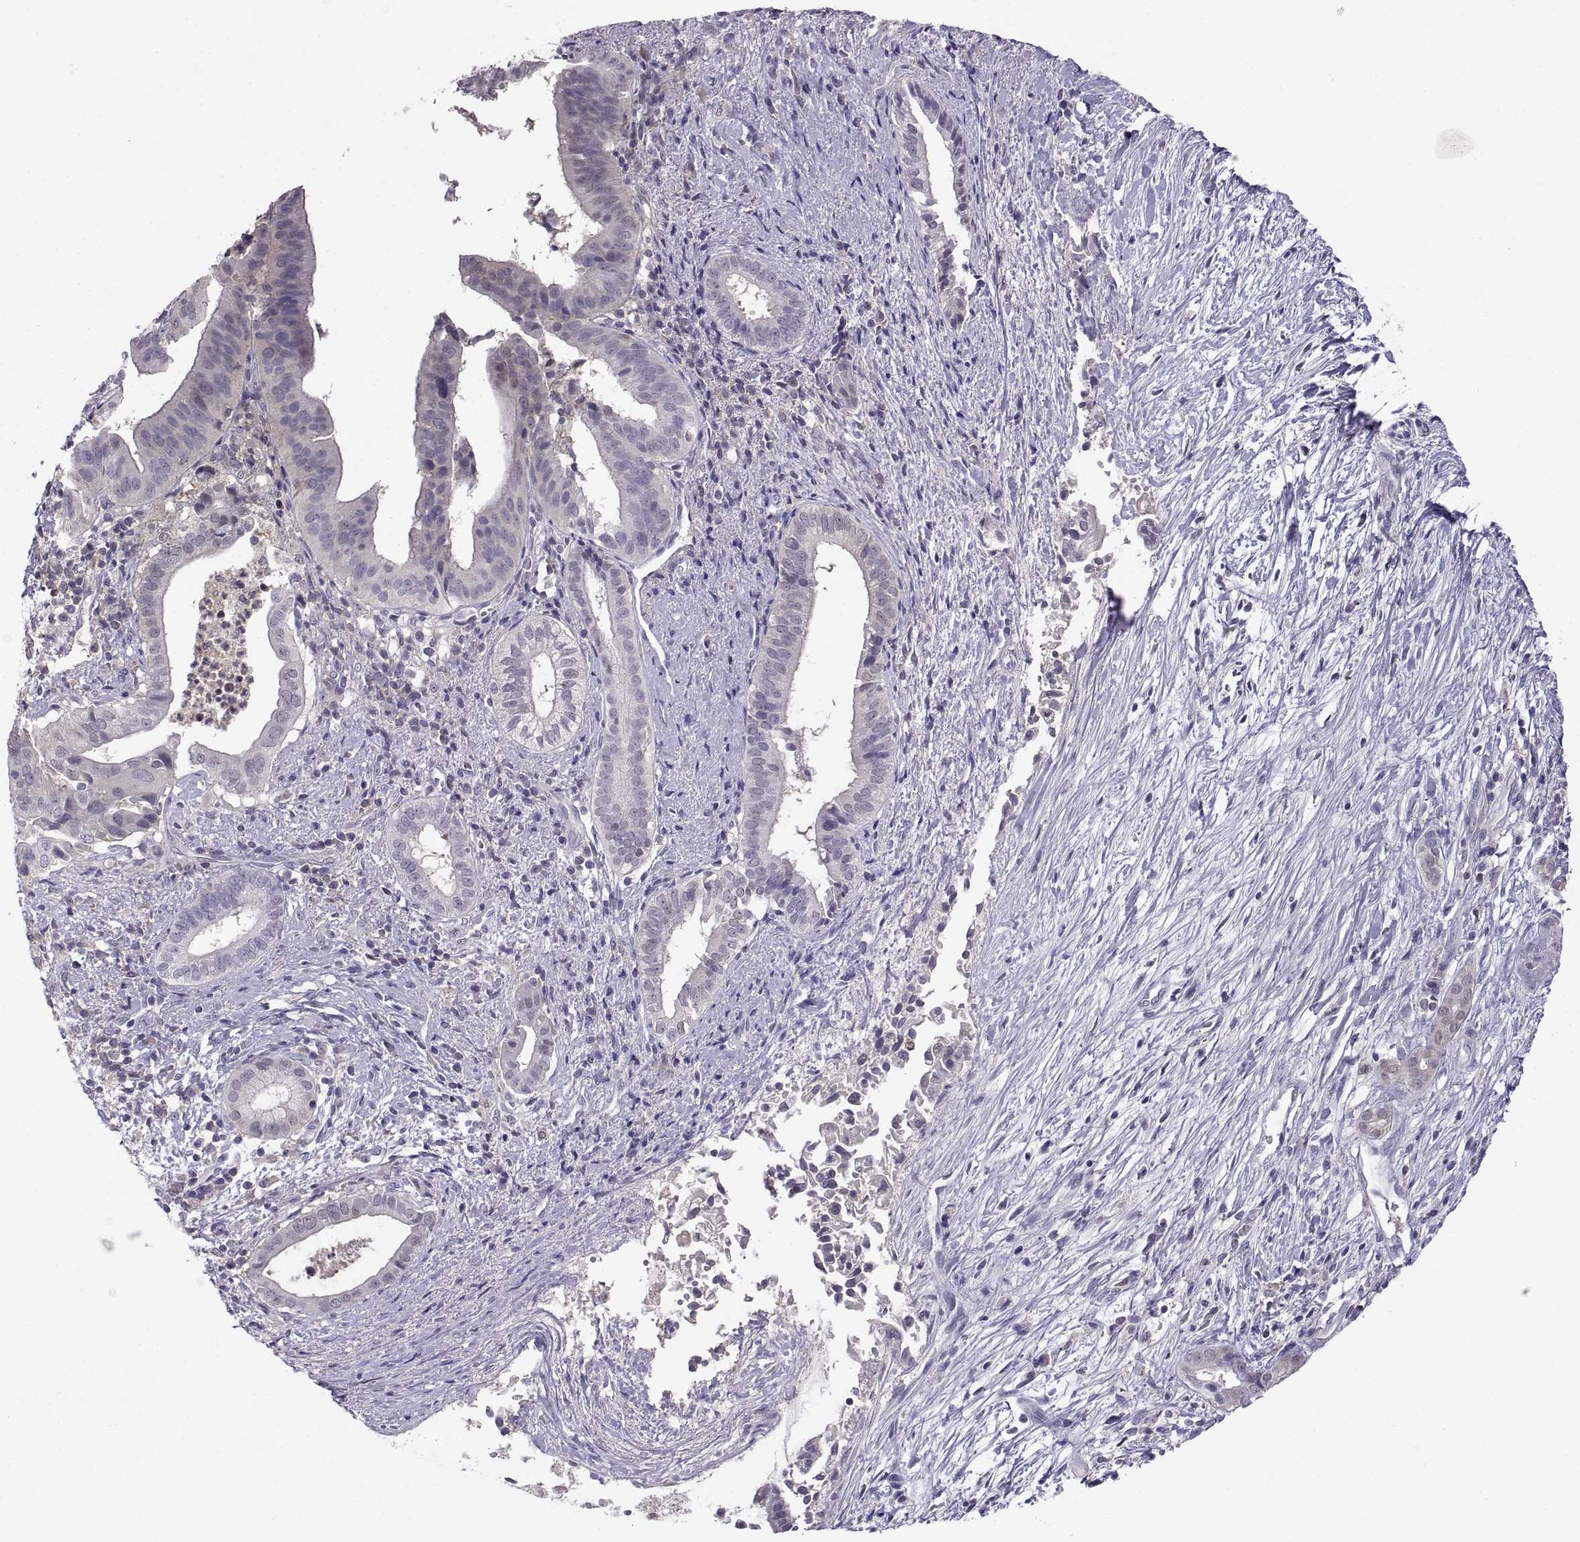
{"staining": {"intensity": "weak", "quantity": "<25%", "location": "cytoplasmic/membranous"}, "tissue": "pancreatic cancer", "cell_type": "Tumor cells", "image_type": "cancer", "snomed": [{"axis": "morphology", "description": "Adenocarcinoma, NOS"}, {"axis": "topography", "description": "Pancreas"}], "caption": "IHC of human pancreatic cancer demonstrates no expression in tumor cells.", "gene": "FGF9", "patient": {"sex": "male", "age": 61}}